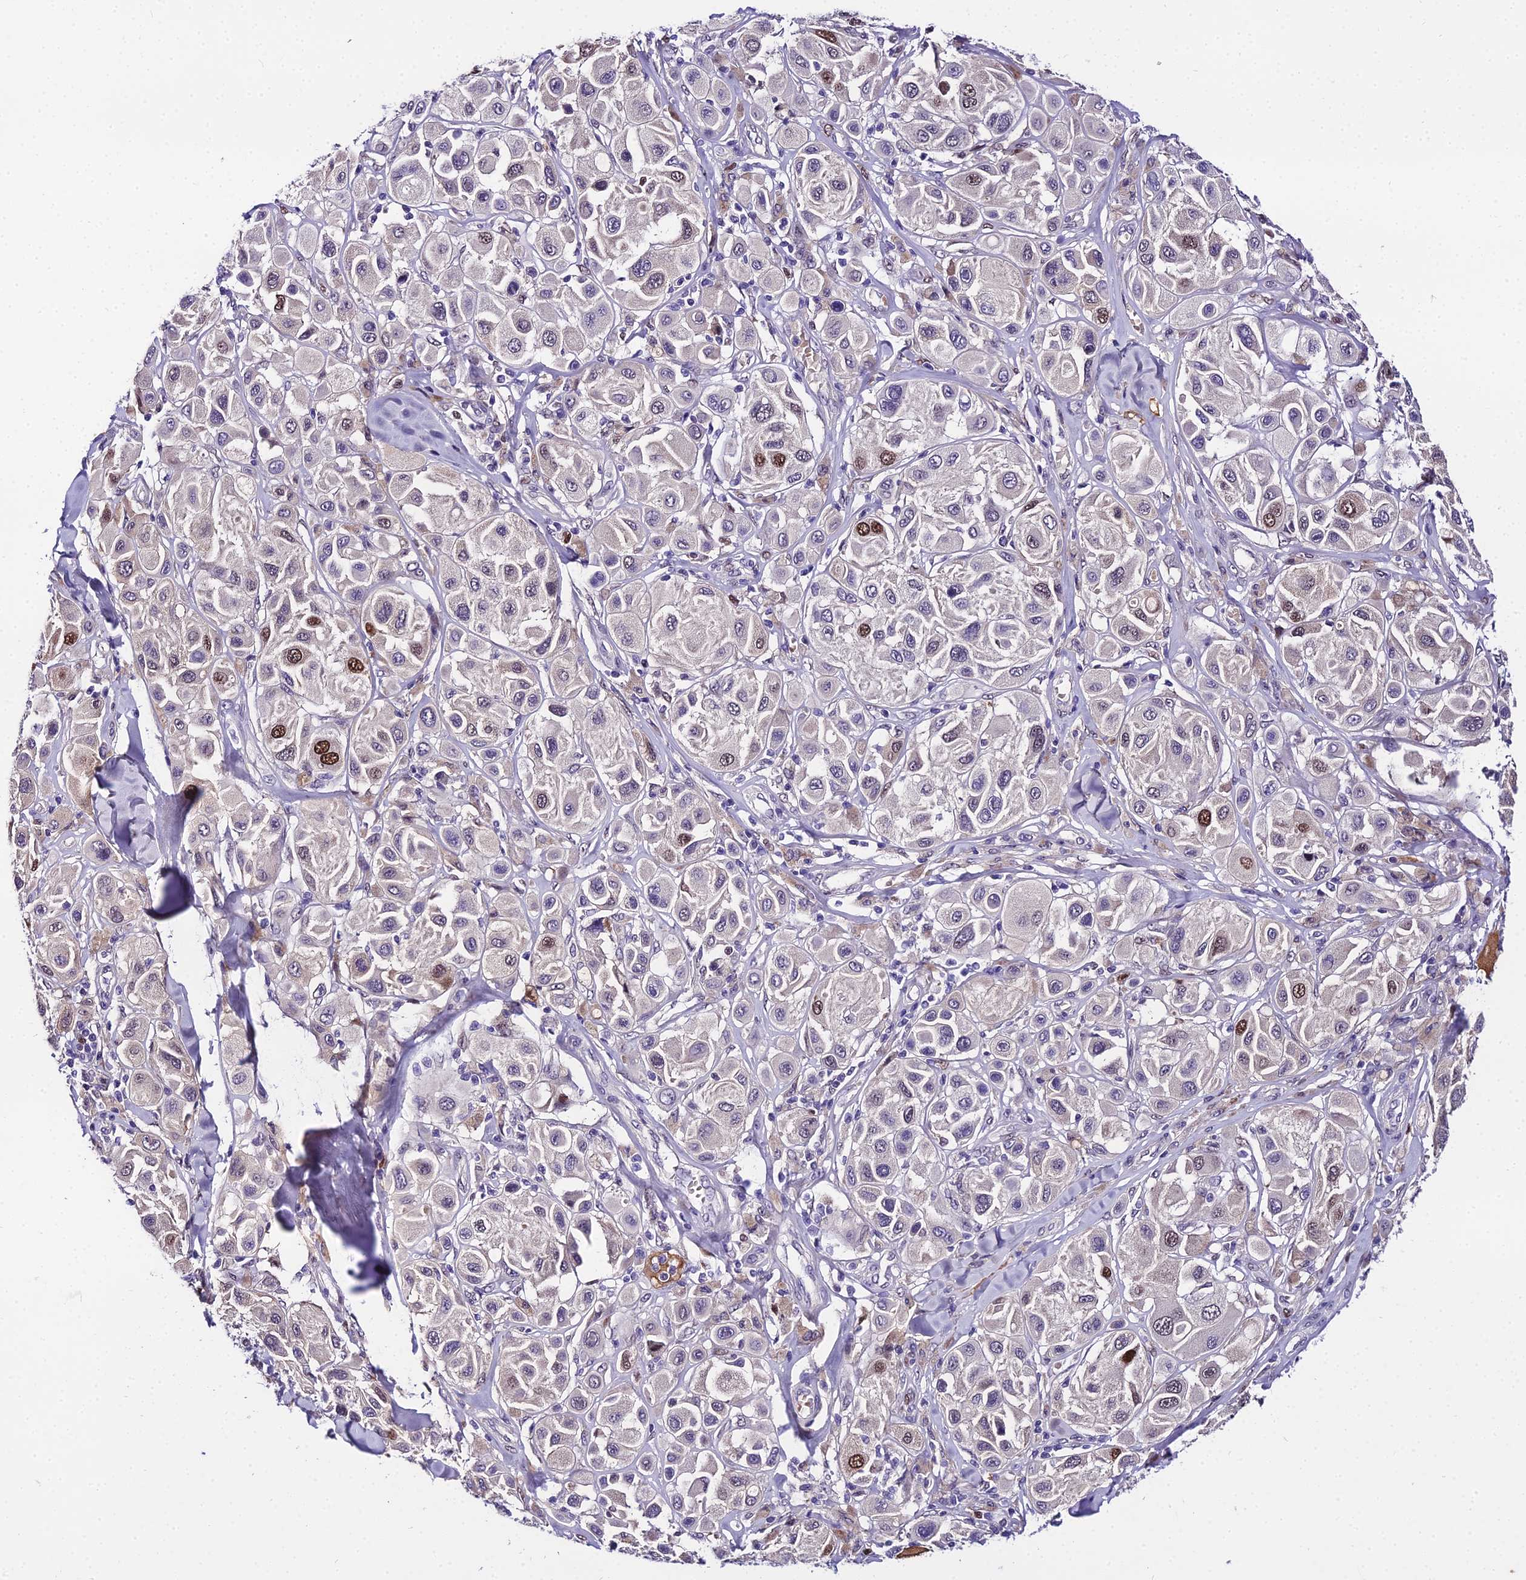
{"staining": {"intensity": "strong", "quantity": "<25%", "location": "nuclear"}, "tissue": "melanoma", "cell_type": "Tumor cells", "image_type": "cancer", "snomed": [{"axis": "morphology", "description": "Malignant melanoma, Metastatic site"}, {"axis": "topography", "description": "Skin"}], "caption": "Human melanoma stained with a protein marker shows strong staining in tumor cells.", "gene": "TRIML2", "patient": {"sex": "male", "age": 41}}